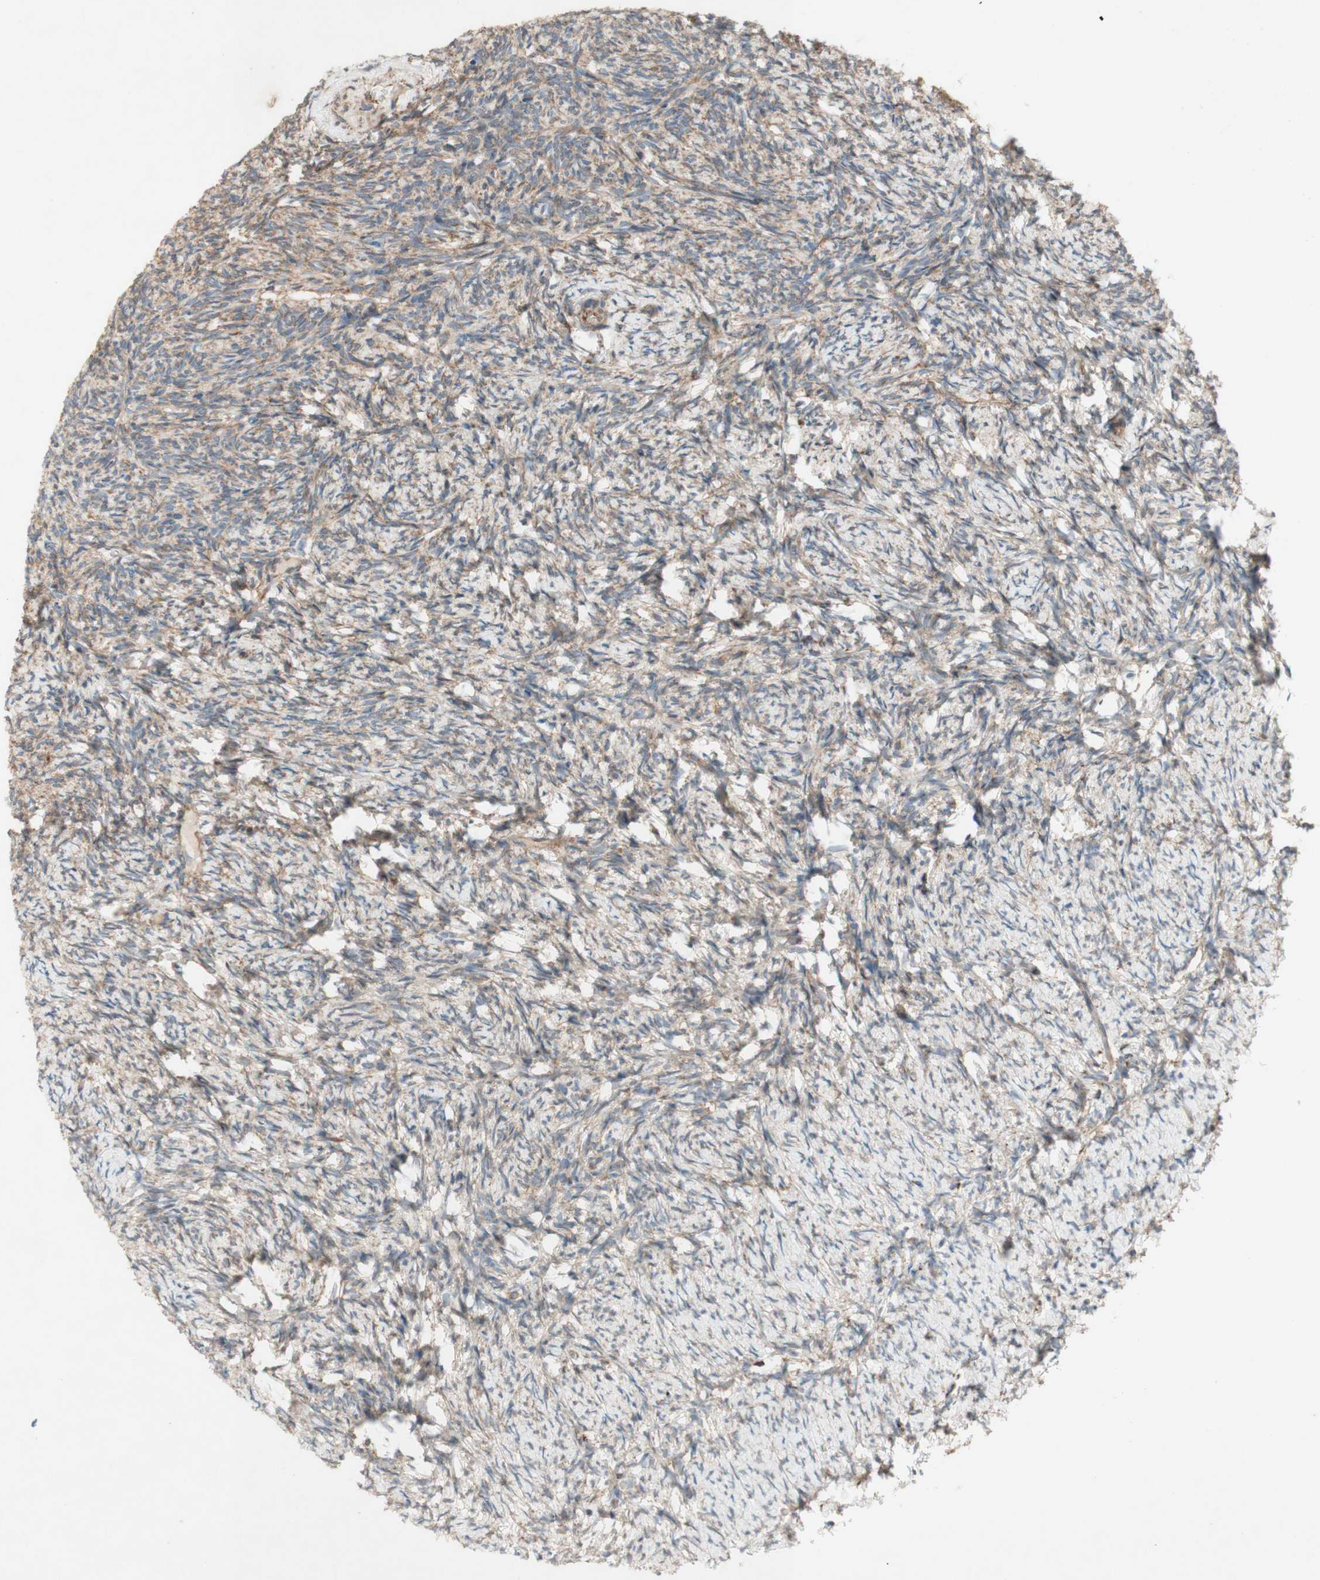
{"staining": {"intensity": "moderate", "quantity": ">75%", "location": "cytoplasmic/membranous"}, "tissue": "ovary", "cell_type": "Follicle cells", "image_type": "normal", "snomed": [{"axis": "morphology", "description": "Normal tissue, NOS"}, {"axis": "topography", "description": "Ovary"}], "caption": "A high-resolution photomicrograph shows immunohistochemistry staining of unremarkable ovary, which displays moderate cytoplasmic/membranous expression in approximately >75% of follicle cells. (Stains: DAB (3,3'-diaminobenzidine) in brown, nuclei in blue, Microscopy: brightfield microscopy at high magnification).", "gene": "SOCS2", "patient": {"sex": "female", "age": 60}}